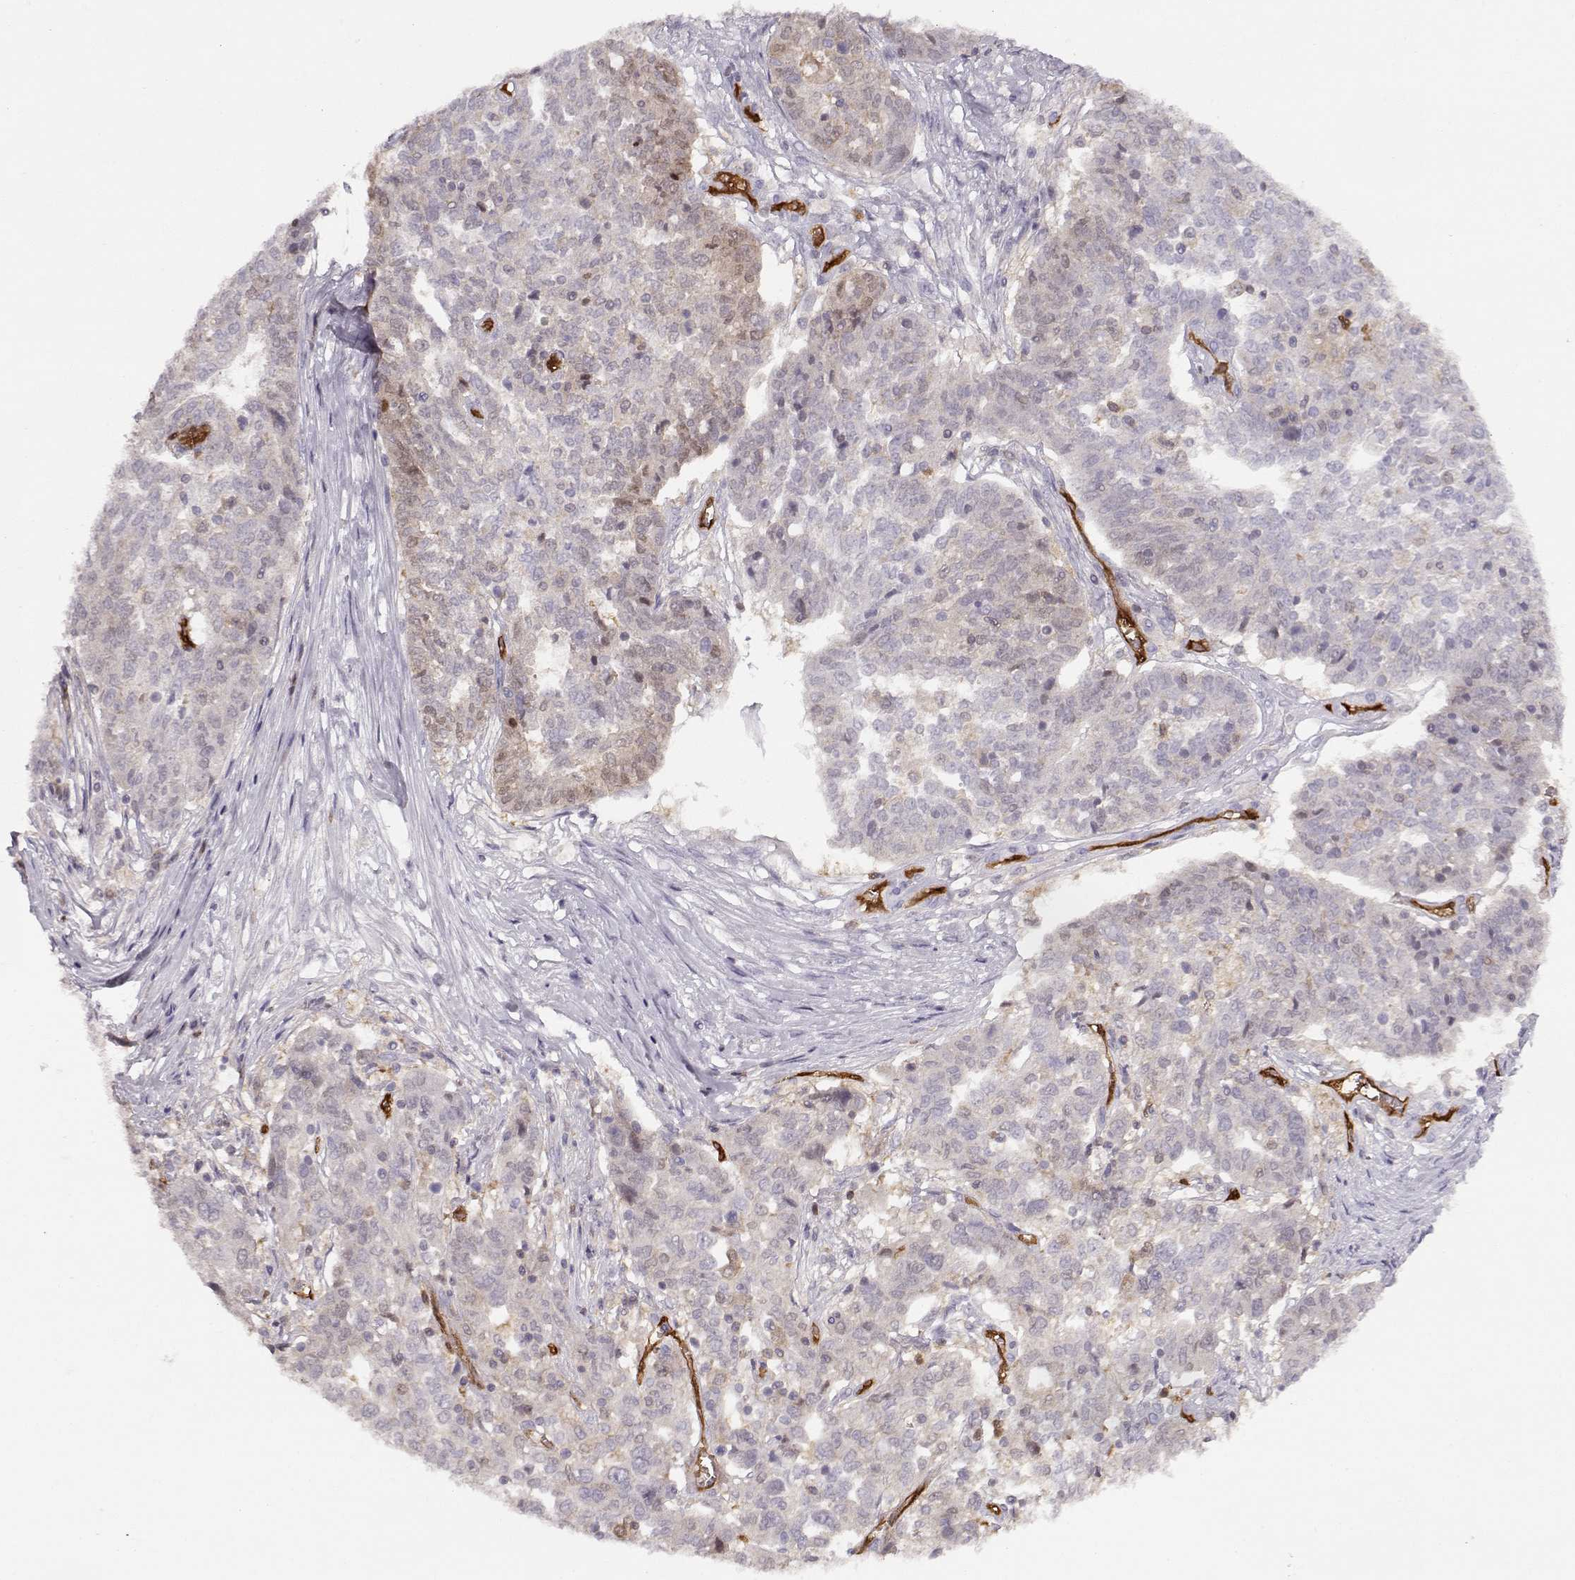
{"staining": {"intensity": "negative", "quantity": "none", "location": "none"}, "tissue": "ovarian cancer", "cell_type": "Tumor cells", "image_type": "cancer", "snomed": [{"axis": "morphology", "description": "Cystadenocarcinoma, serous, NOS"}, {"axis": "topography", "description": "Ovary"}], "caption": "Ovarian serous cystadenocarcinoma was stained to show a protein in brown. There is no significant staining in tumor cells.", "gene": "PNP", "patient": {"sex": "female", "age": 67}}